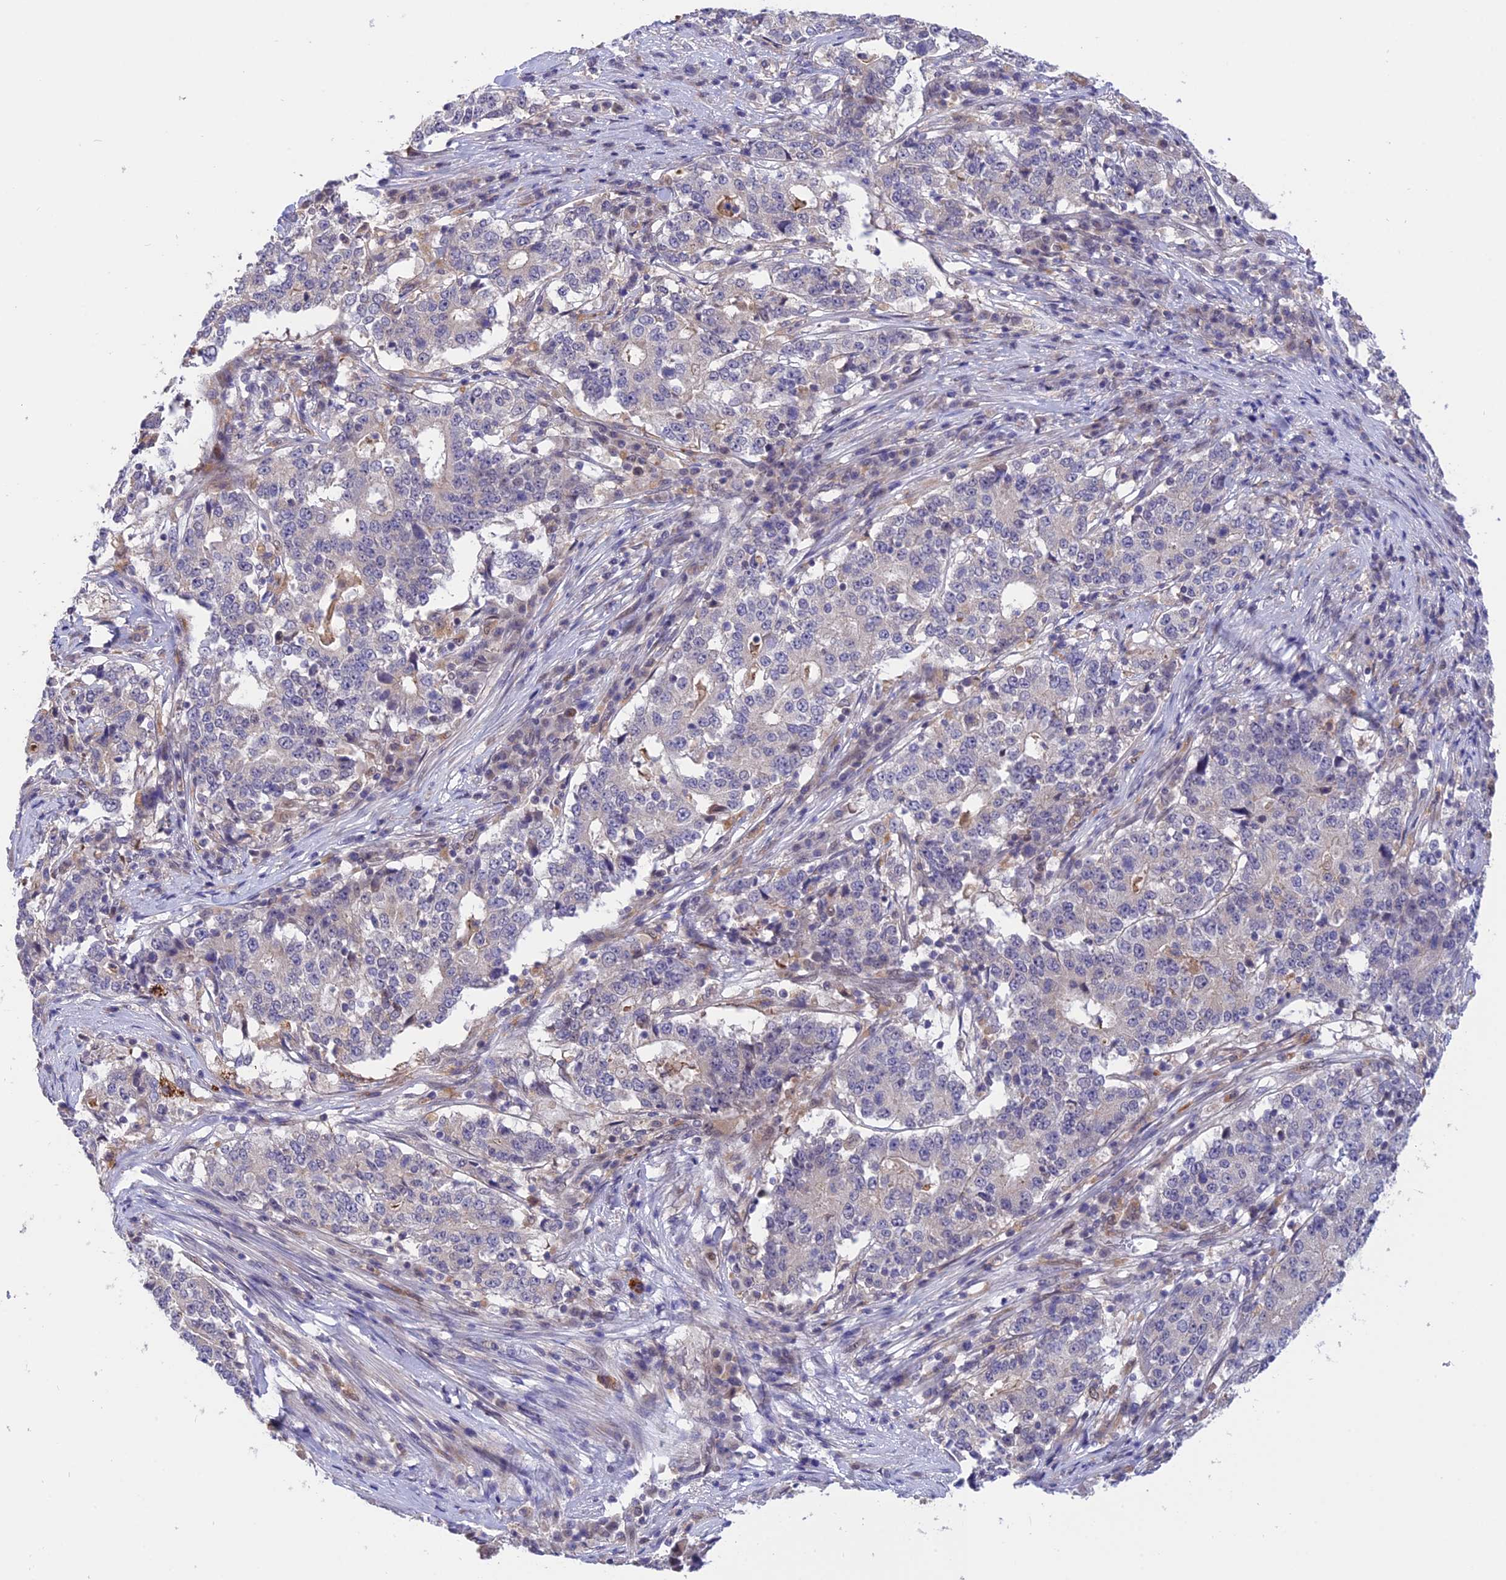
{"staining": {"intensity": "negative", "quantity": "none", "location": "none"}, "tissue": "stomach cancer", "cell_type": "Tumor cells", "image_type": "cancer", "snomed": [{"axis": "morphology", "description": "Adenocarcinoma, NOS"}, {"axis": "topography", "description": "Stomach"}], "caption": "DAB immunohistochemical staining of human stomach cancer exhibits no significant expression in tumor cells.", "gene": "KCTD14", "patient": {"sex": "male", "age": 59}}